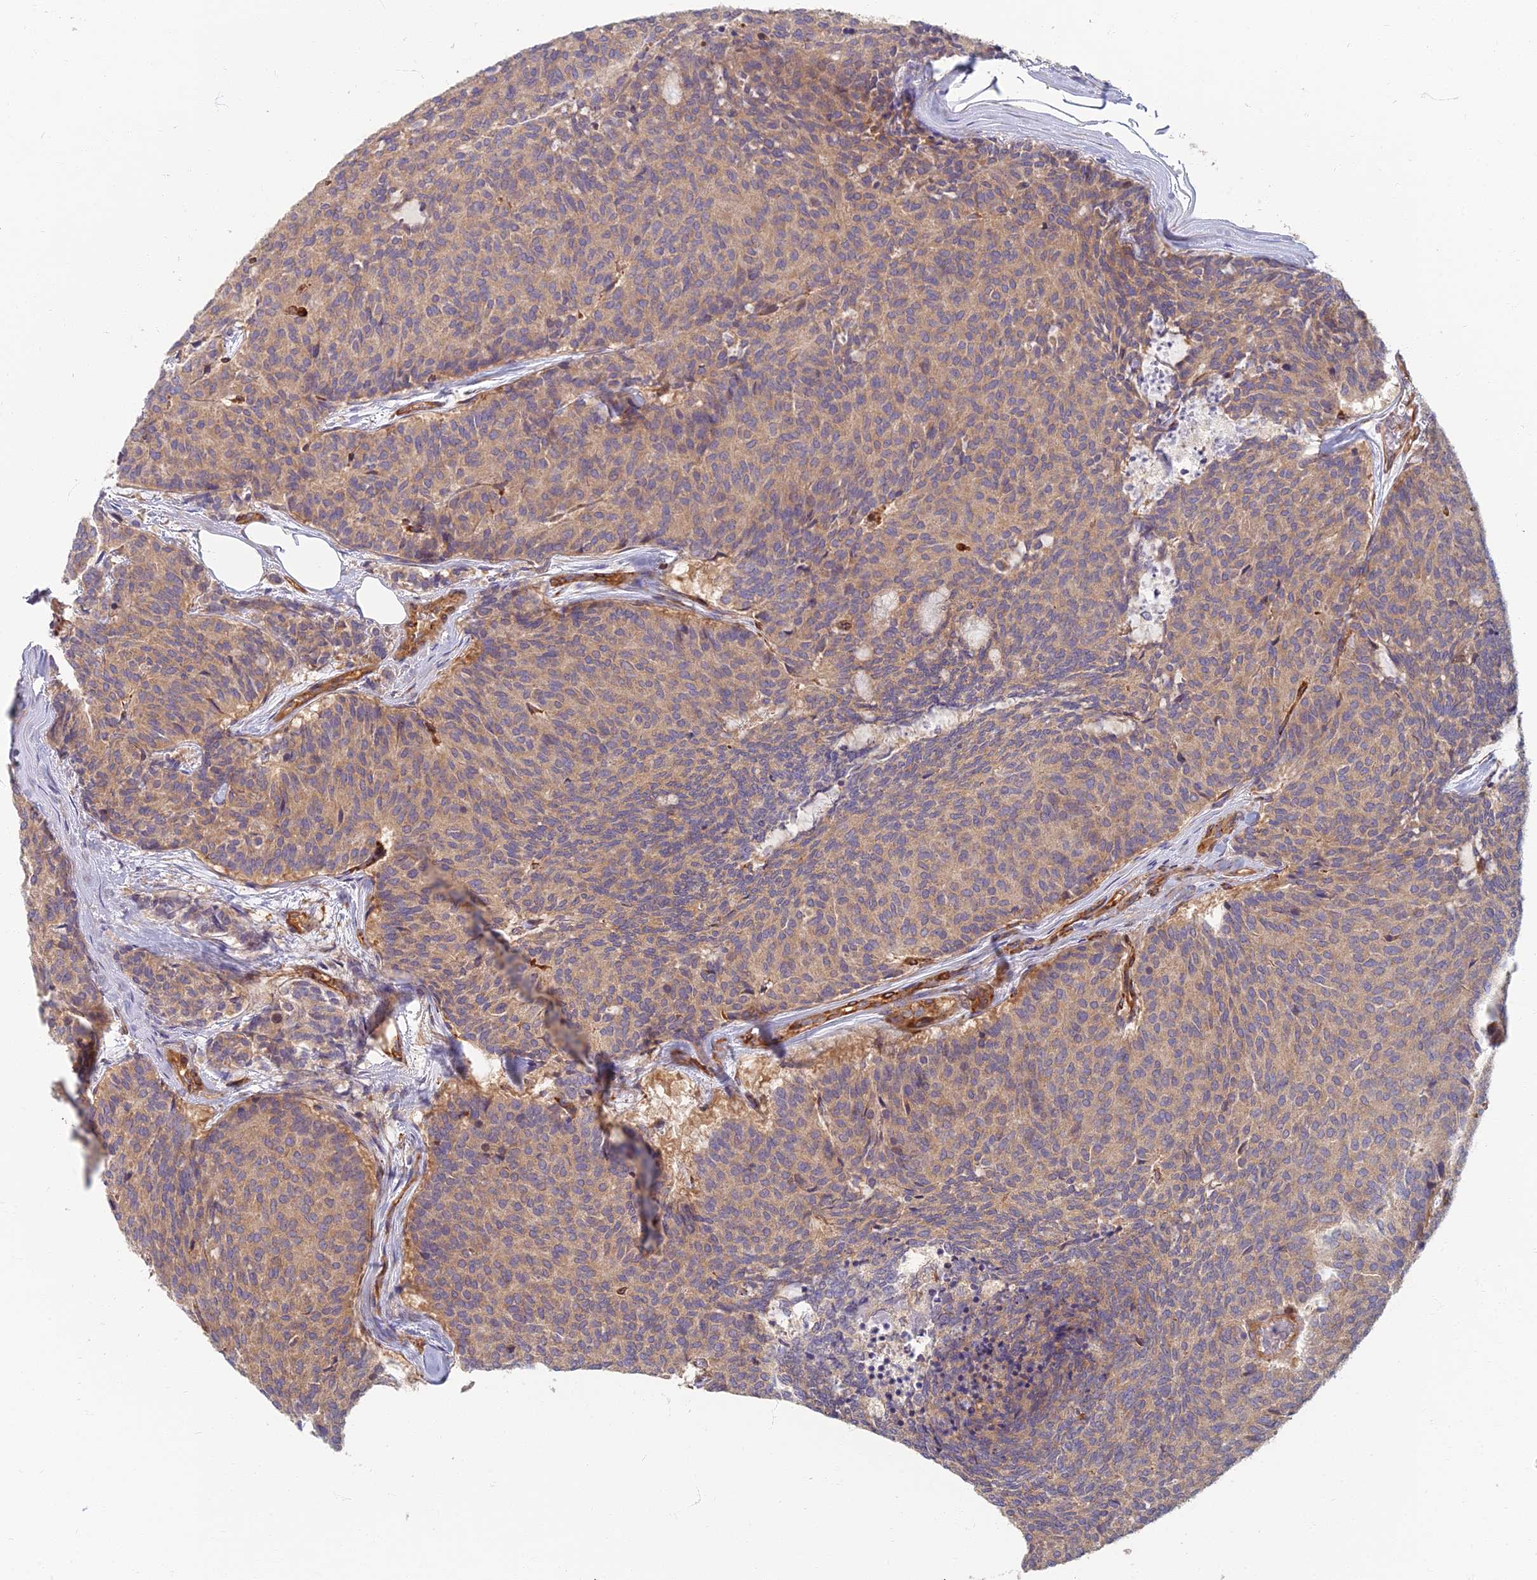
{"staining": {"intensity": "weak", "quantity": ">75%", "location": "cytoplasmic/membranous"}, "tissue": "carcinoid", "cell_type": "Tumor cells", "image_type": "cancer", "snomed": [{"axis": "morphology", "description": "Carcinoid, malignant, NOS"}, {"axis": "topography", "description": "Pancreas"}], "caption": "A brown stain highlights weak cytoplasmic/membranous staining of a protein in carcinoid tumor cells. Using DAB (brown) and hematoxylin (blue) stains, captured at high magnification using brightfield microscopy.", "gene": "RBSN", "patient": {"sex": "female", "age": 54}}